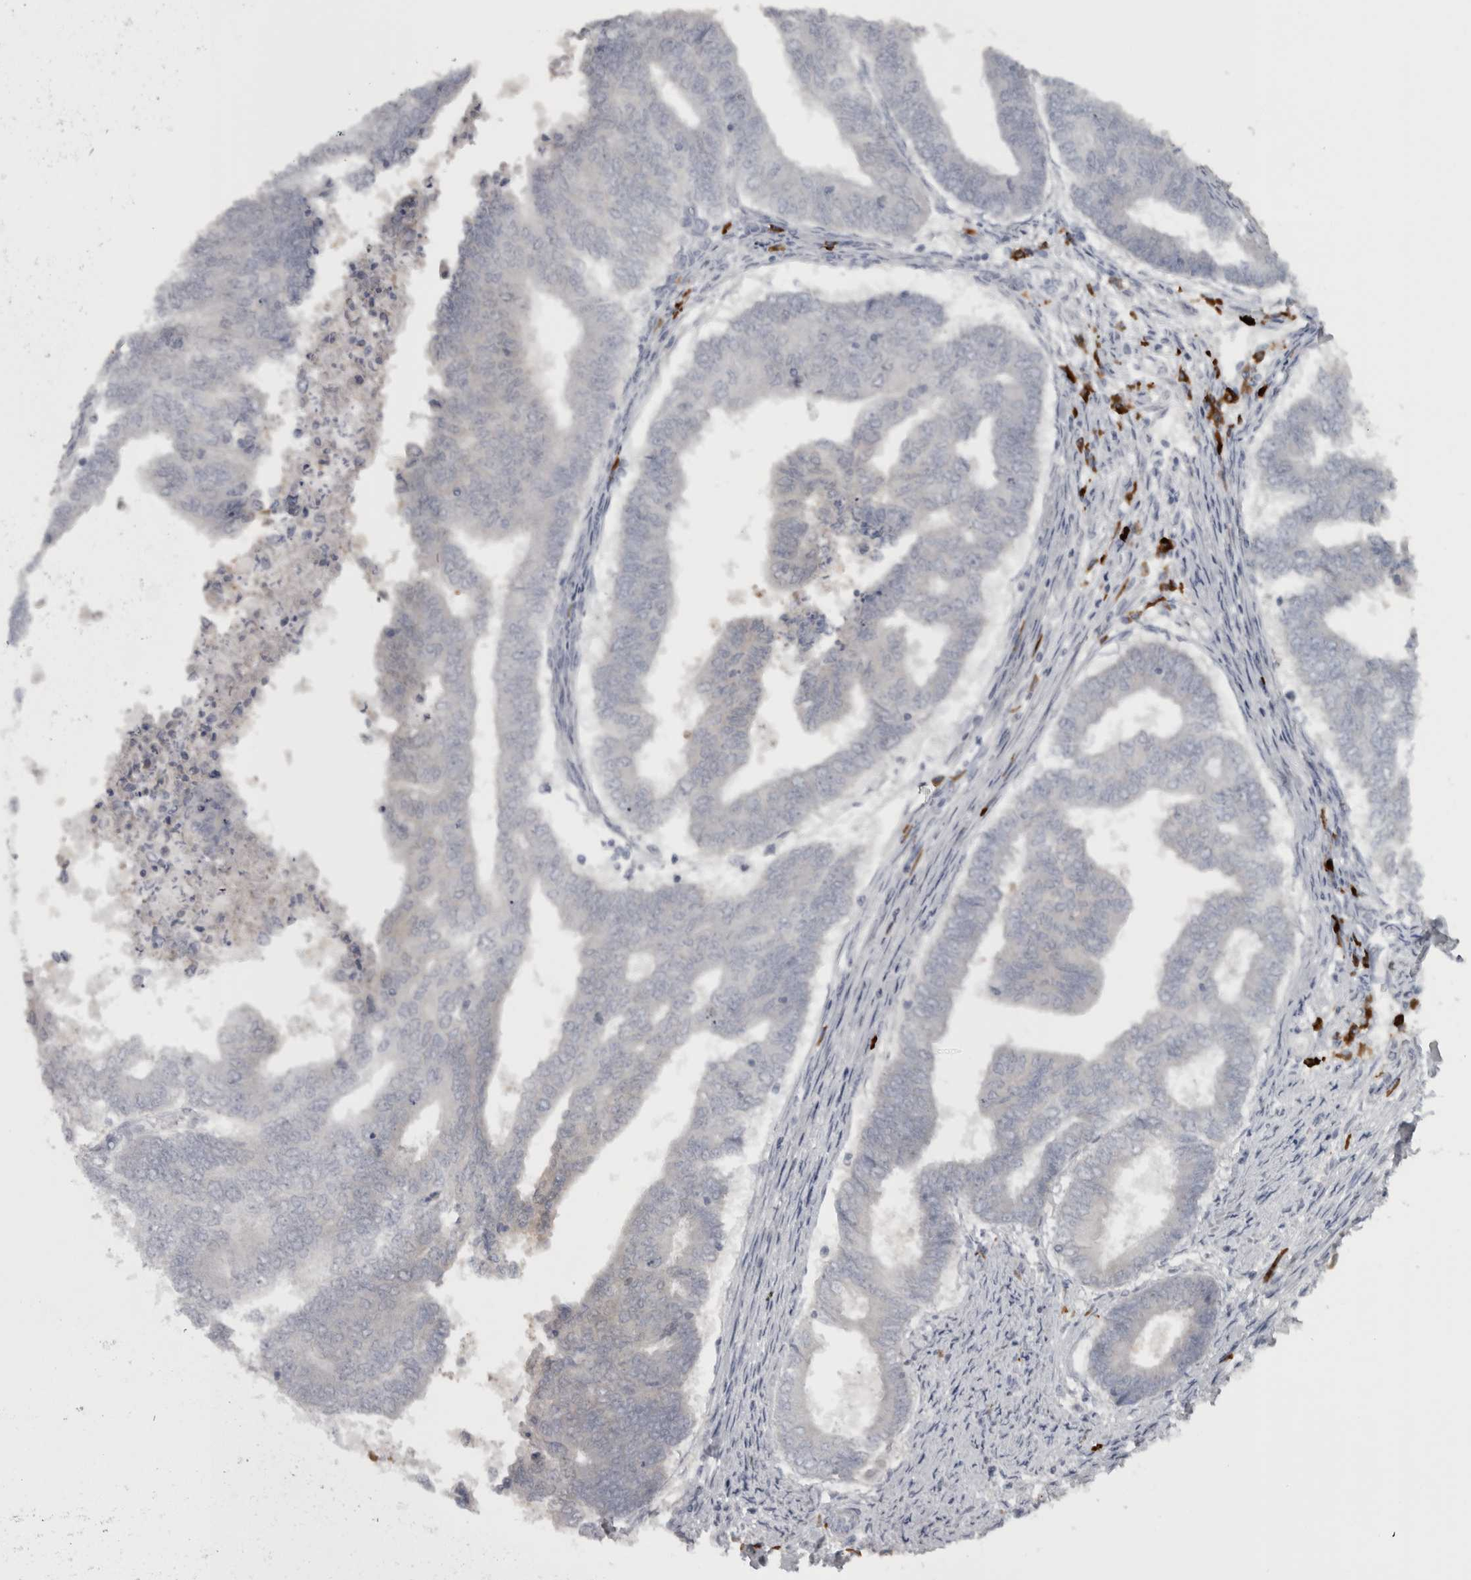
{"staining": {"intensity": "negative", "quantity": "none", "location": "none"}, "tissue": "endometrial cancer", "cell_type": "Tumor cells", "image_type": "cancer", "snomed": [{"axis": "morphology", "description": "Polyp, NOS"}, {"axis": "morphology", "description": "Adenocarcinoma, NOS"}, {"axis": "morphology", "description": "Adenoma, NOS"}, {"axis": "topography", "description": "Endometrium"}], "caption": "High power microscopy photomicrograph of an immunohistochemistry (IHC) histopathology image of endometrial adenocarcinoma, revealing no significant expression in tumor cells.", "gene": "SLCO5A1", "patient": {"sex": "female", "age": 79}}